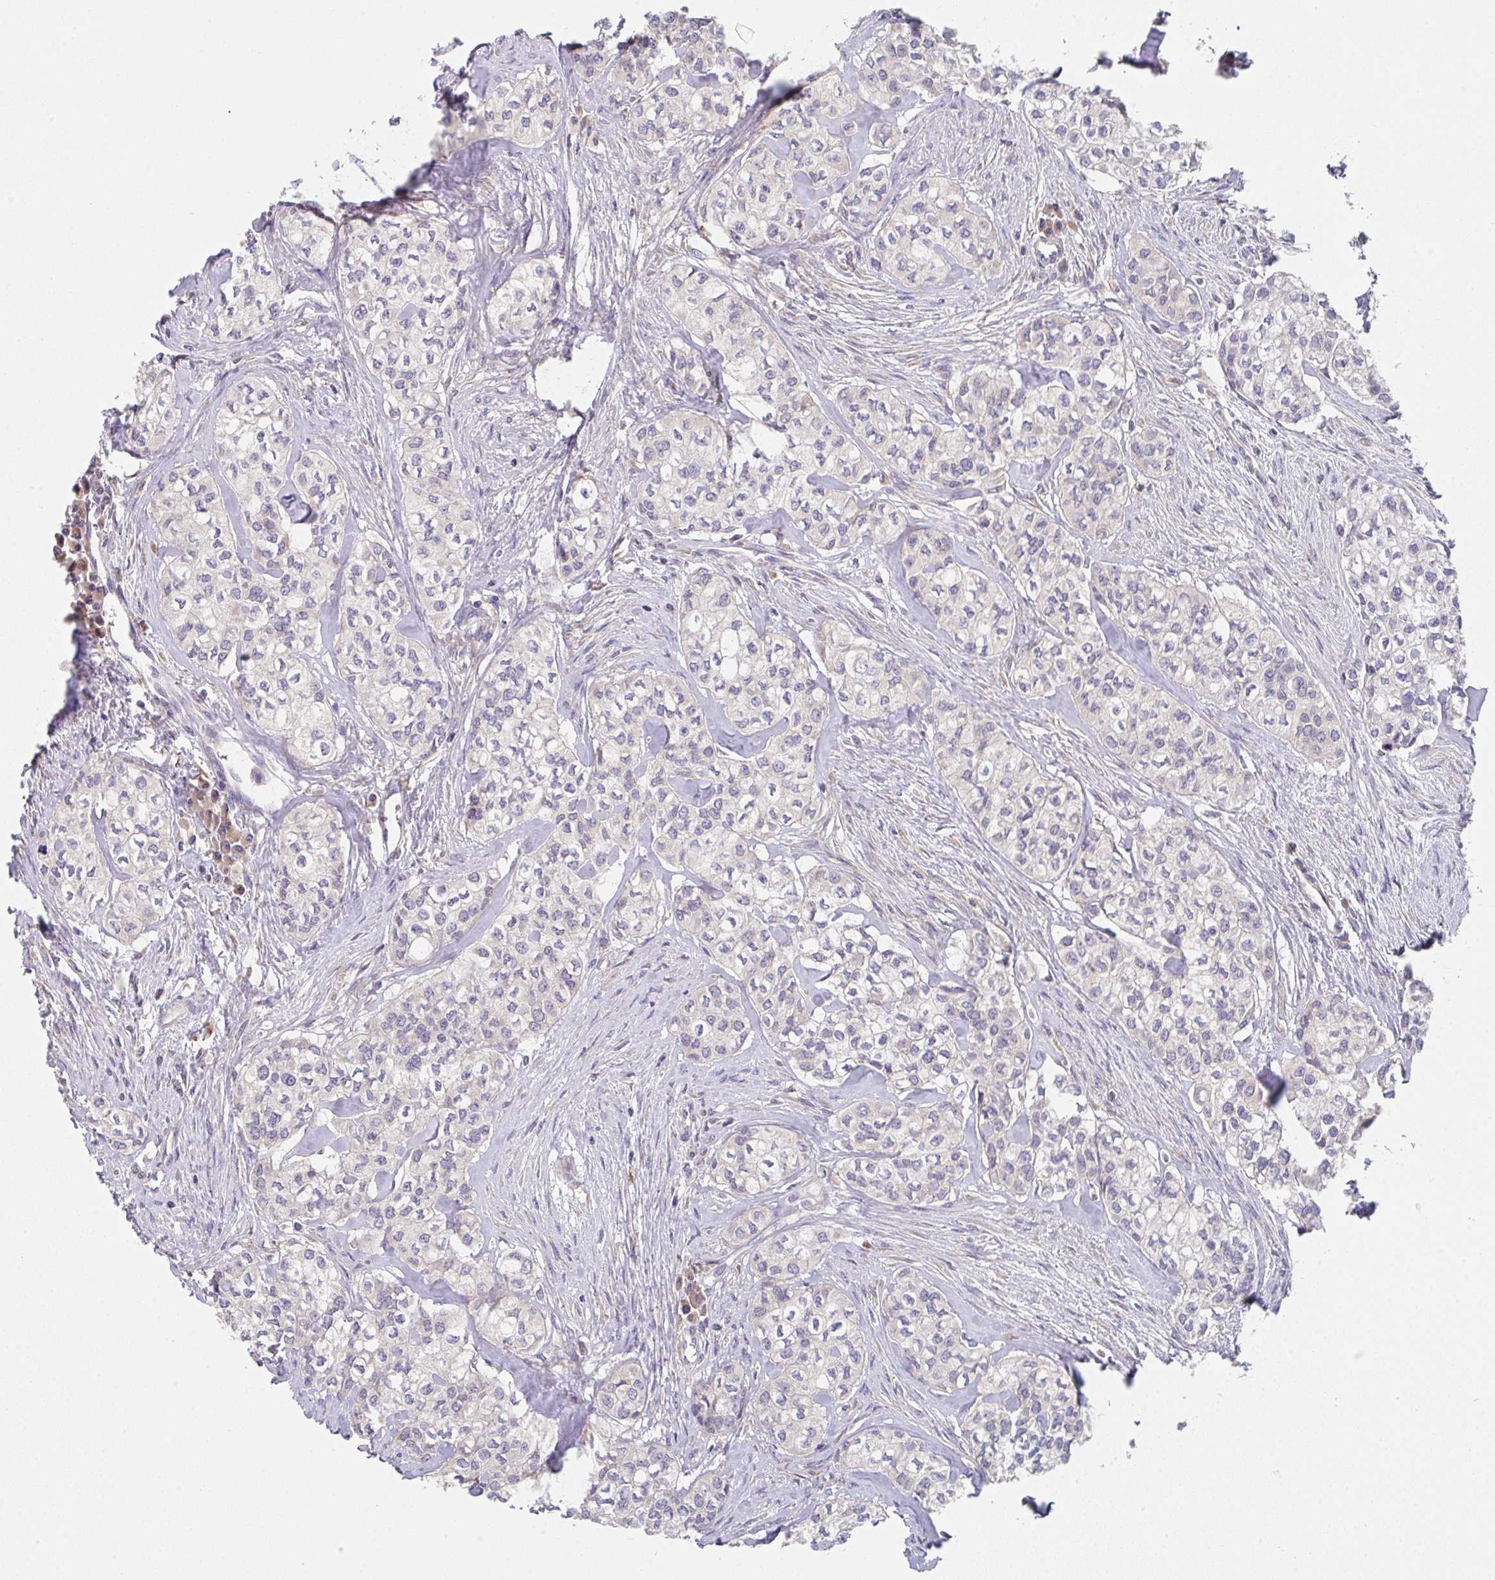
{"staining": {"intensity": "negative", "quantity": "none", "location": "none"}, "tissue": "head and neck cancer", "cell_type": "Tumor cells", "image_type": "cancer", "snomed": [{"axis": "morphology", "description": "Adenocarcinoma, NOS"}, {"axis": "topography", "description": "Head-Neck"}], "caption": "Micrograph shows no protein positivity in tumor cells of head and neck cancer (adenocarcinoma) tissue. (Brightfield microscopy of DAB (3,3'-diaminobenzidine) immunohistochemistry (IHC) at high magnification).", "gene": "TSPAN31", "patient": {"sex": "male", "age": 81}}